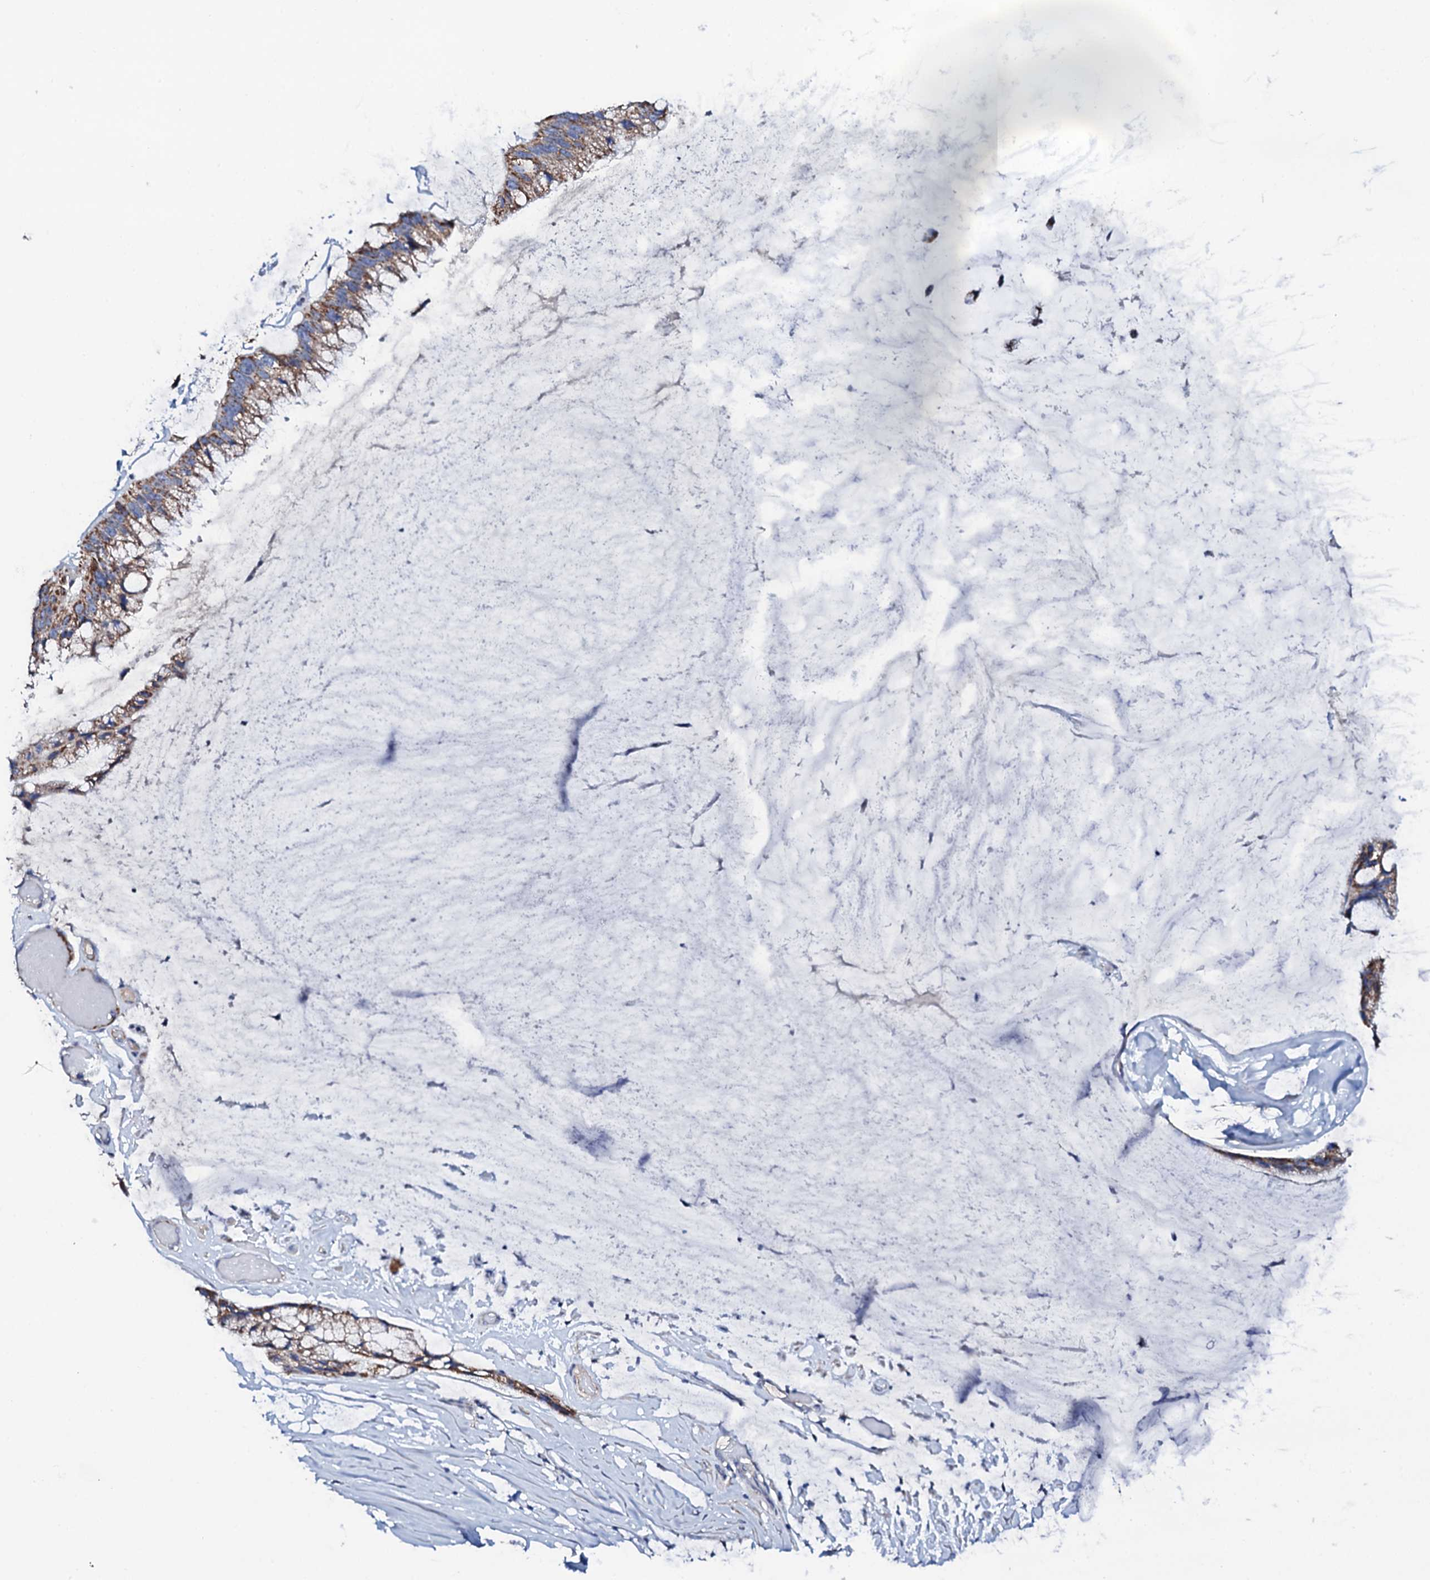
{"staining": {"intensity": "moderate", "quantity": ">75%", "location": "cytoplasmic/membranous"}, "tissue": "ovarian cancer", "cell_type": "Tumor cells", "image_type": "cancer", "snomed": [{"axis": "morphology", "description": "Cystadenocarcinoma, mucinous, NOS"}, {"axis": "topography", "description": "Ovary"}], "caption": "Immunohistochemistry (IHC) (DAB) staining of ovarian cancer displays moderate cytoplasmic/membranous protein staining in about >75% of tumor cells.", "gene": "TCAF2", "patient": {"sex": "female", "age": 39}}